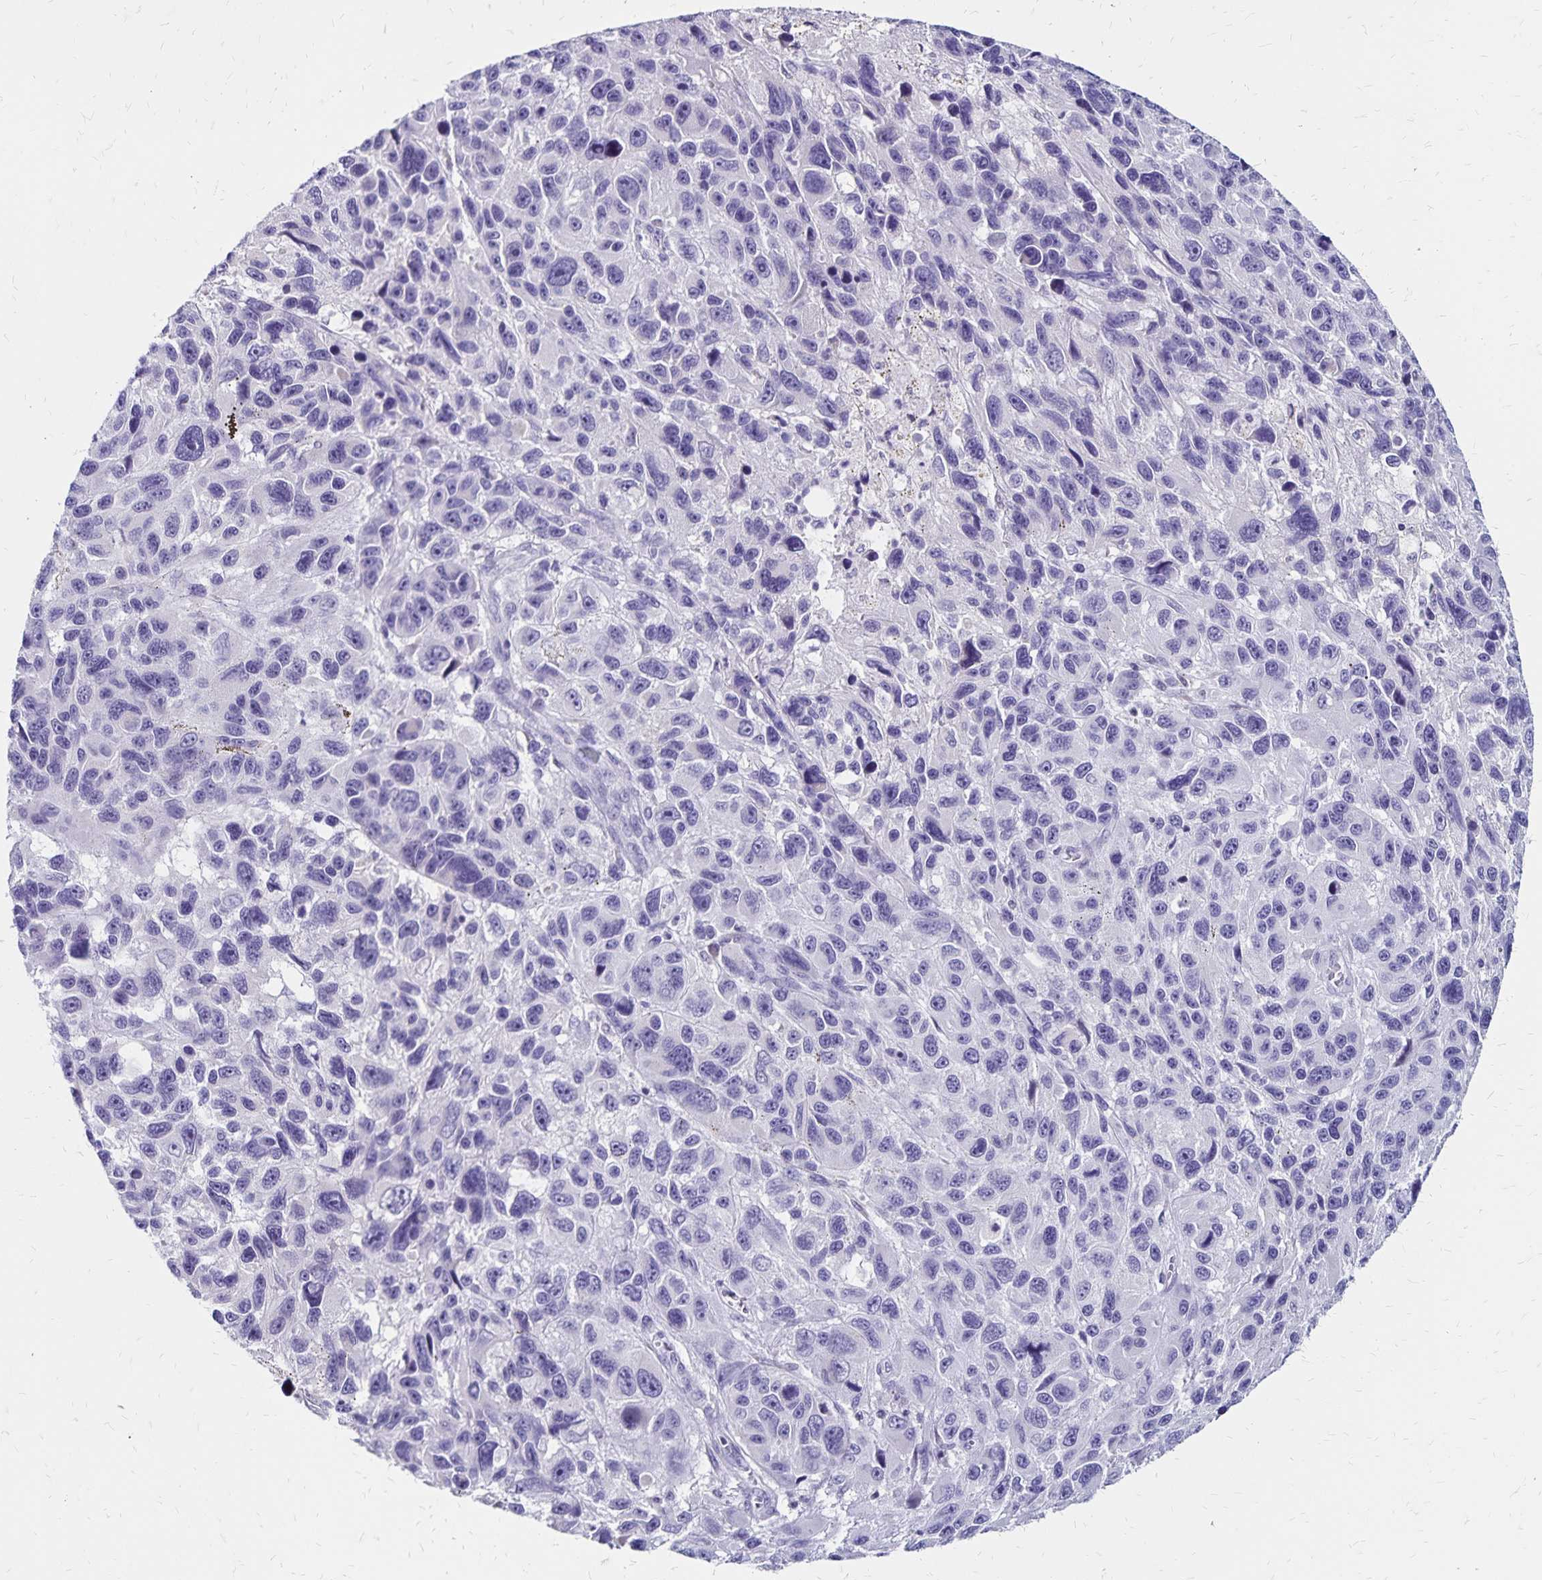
{"staining": {"intensity": "negative", "quantity": "none", "location": "none"}, "tissue": "melanoma", "cell_type": "Tumor cells", "image_type": "cancer", "snomed": [{"axis": "morphology", "description": "Malignant melanoma, NOS"}, {"axis": "topography", "description": "Skin"}], "caption": "Immunohistochemistry histopathology image of human malignant melanoma stained for a protein (brown), which displays no staining in tumor cells.", "gene": "IKZF1", "patient": {"sex": "male", "age": 53}}